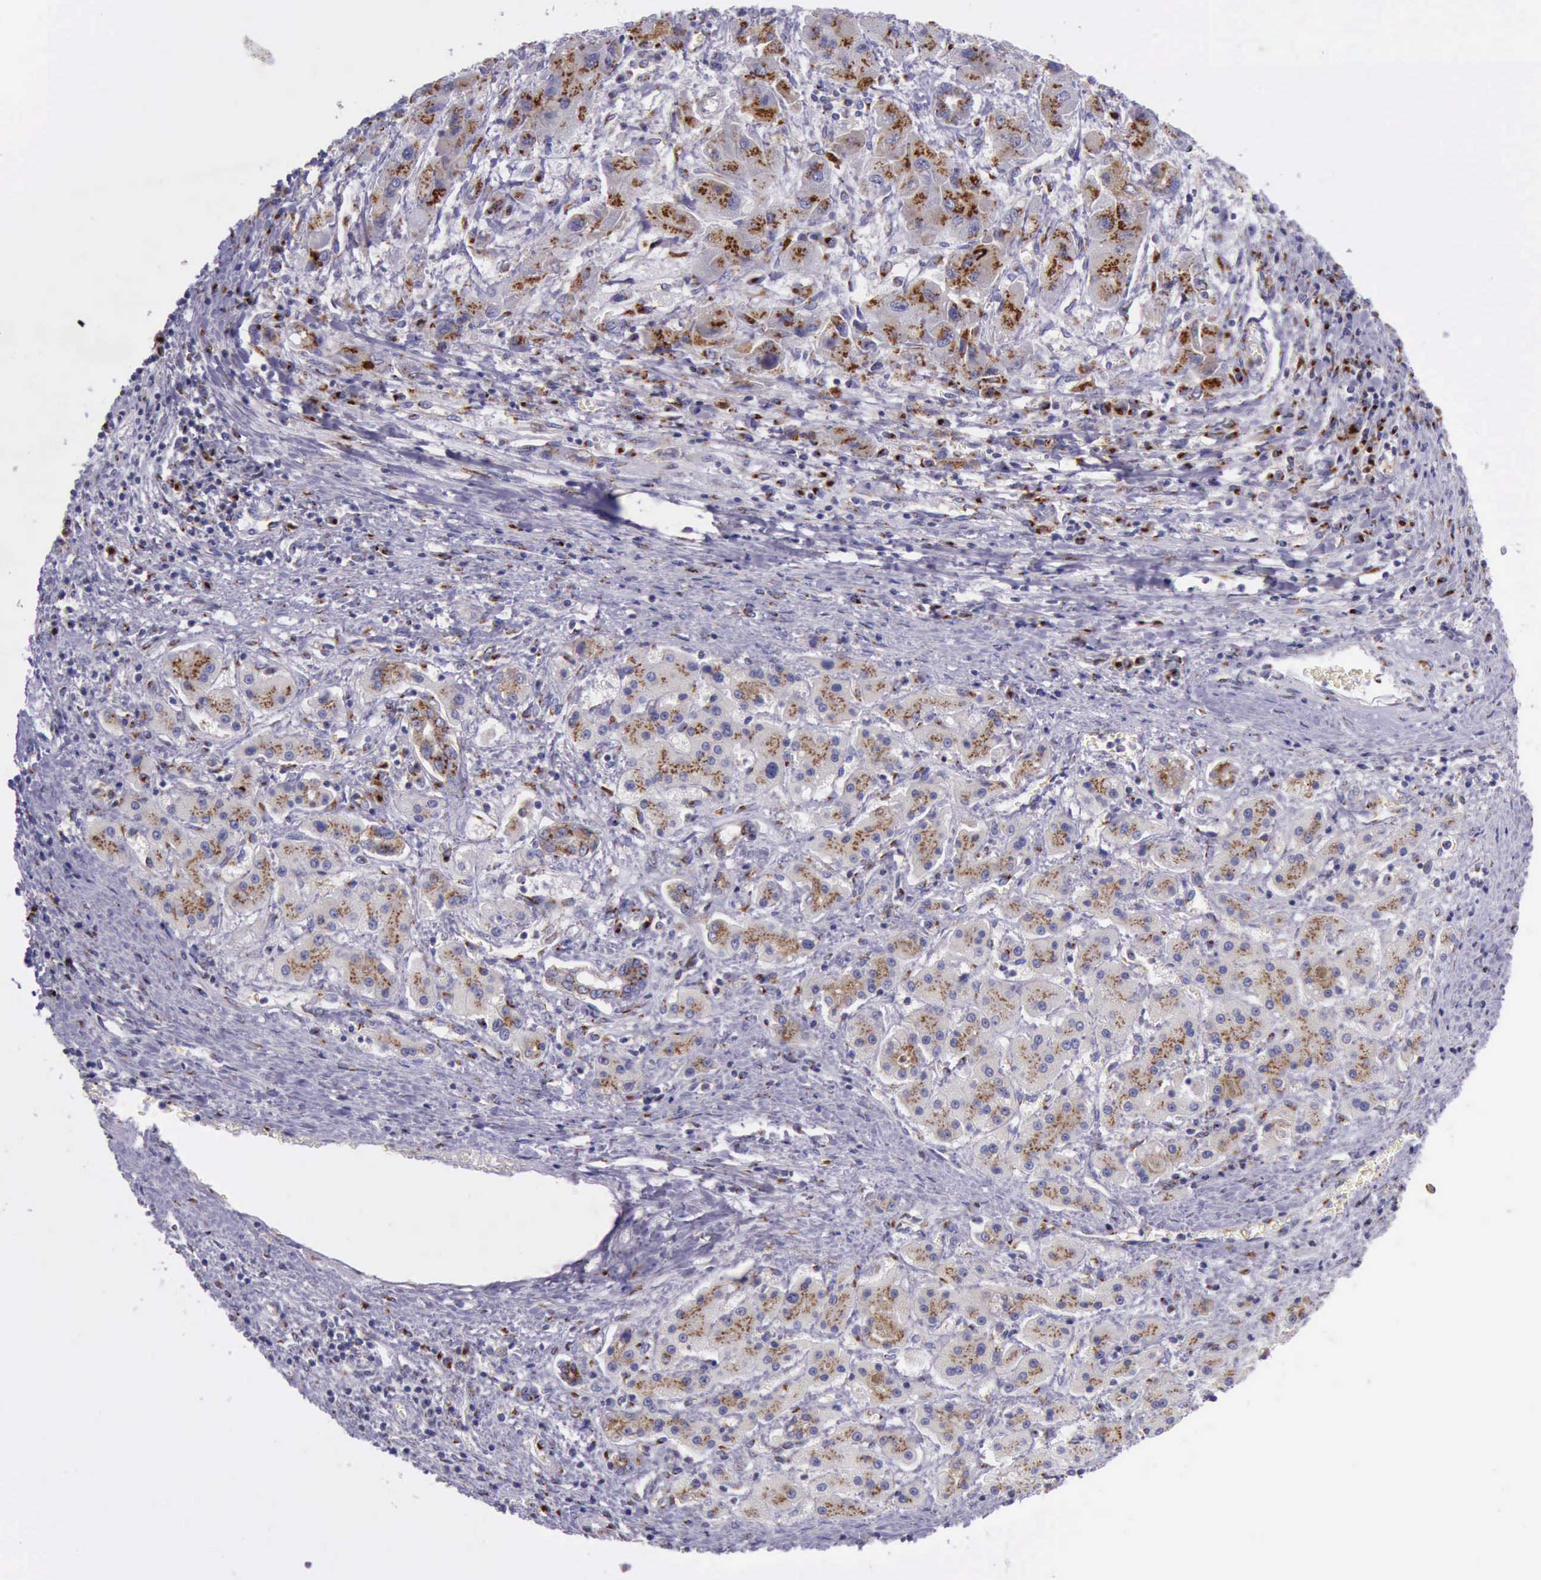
{"staining": {"intensity": "strong", "quantity": ">75%", "location": "cytoplasmic/membranous"}, "tissue": "liver cancer", "cell_type": "Tumor cells", "image_type": "cancer", "snomed": [{"axis": "morphology", "description": "Carcinoma, Hepatocellular, NOS"}, {"axis": "topography", "description": "Liver"}], "caption": "Brown immunohistochemical staining in human hepatocellular carcinoma (liver) demonstrates strong cytoplasmic/membranous staining in about >75% of tumor cells.", "gene": "GOLGA5", "patient": {"sex": "male", "age": 24}}